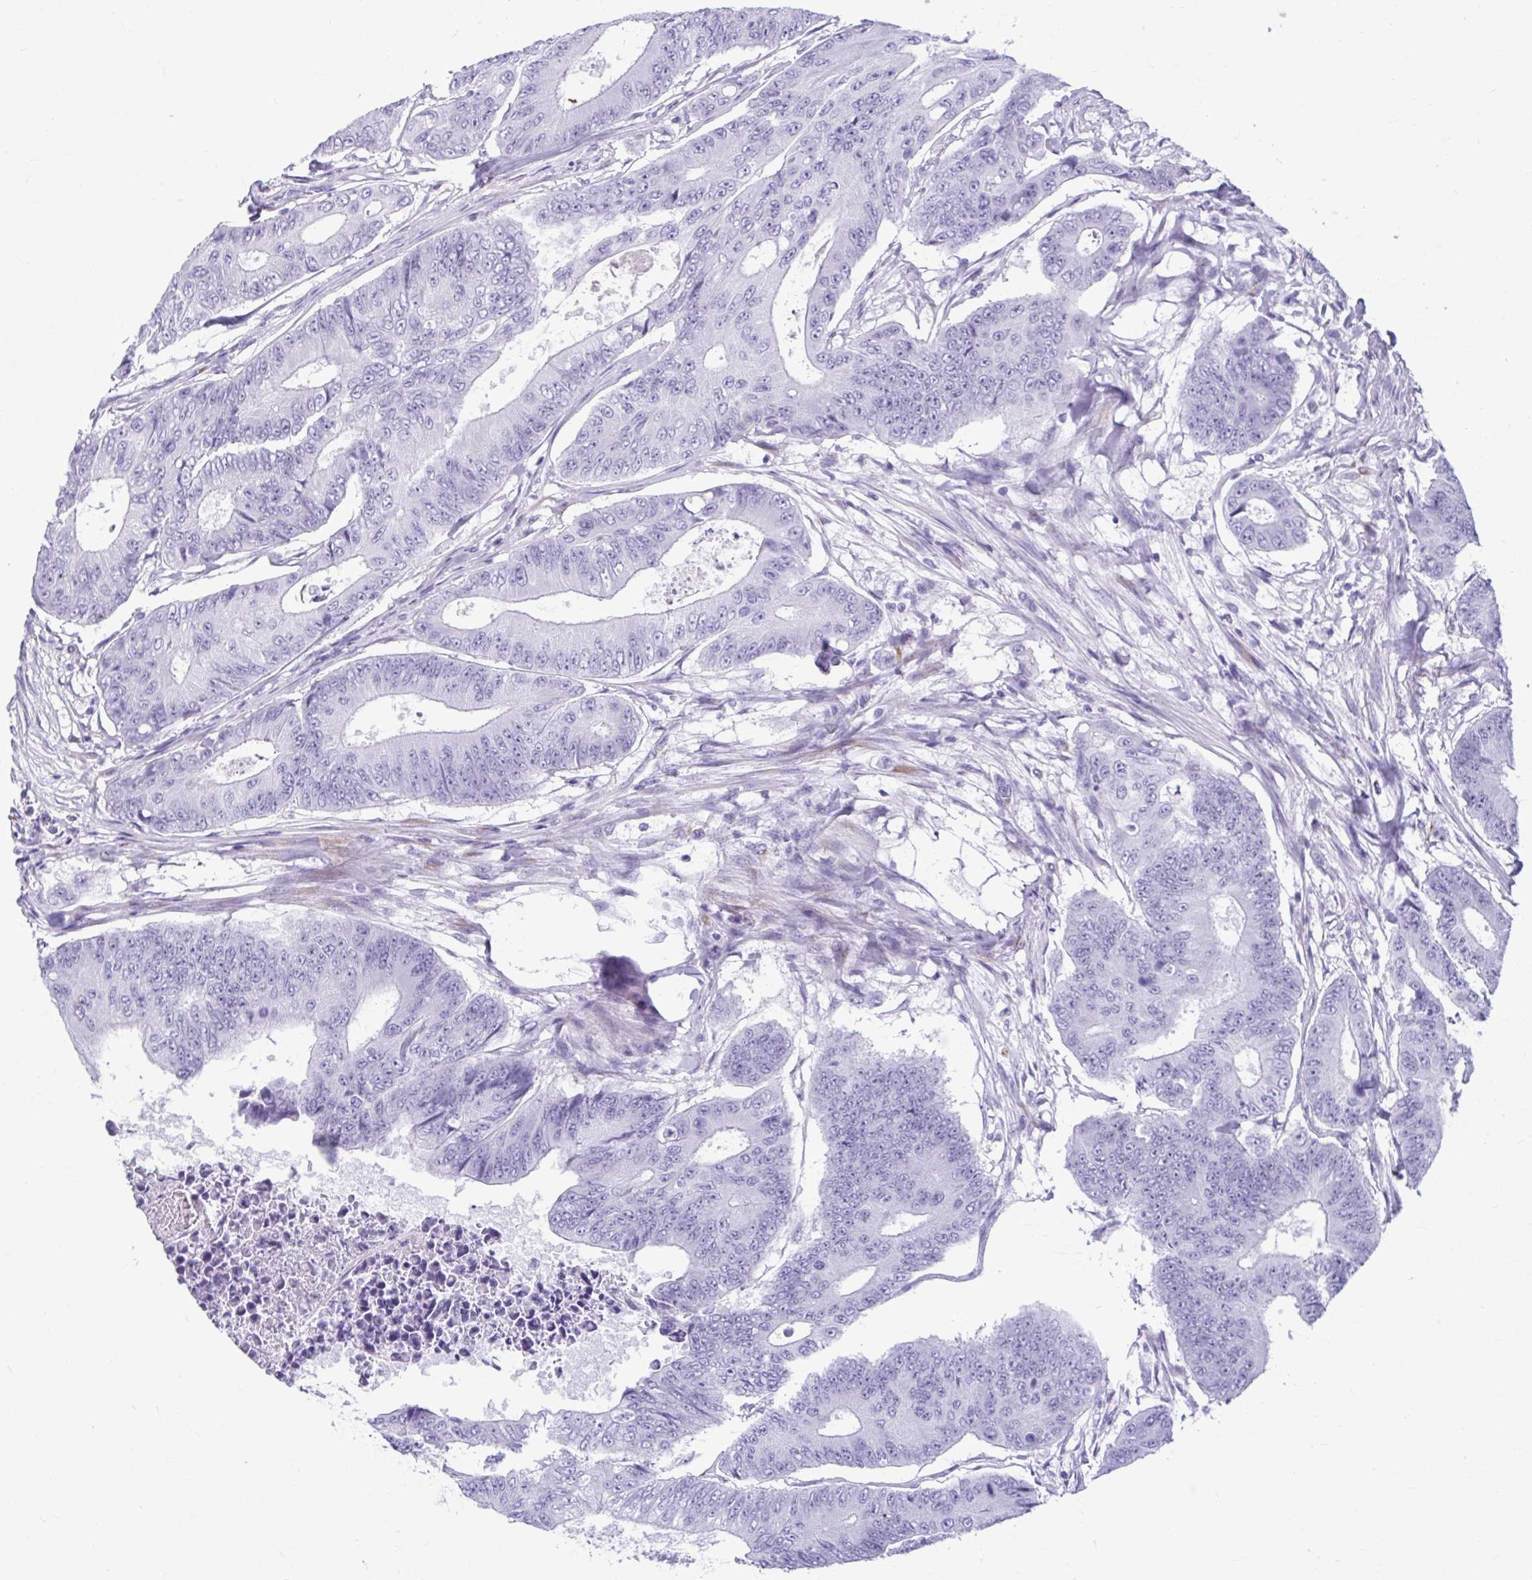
{"staining": {"intensity": "negative", "quantity": "none", "location": "none"}, "tissue": "colorectal cancer", "cell_type": "Tumor cells", "image_type": "cancer", "snomed": [{"axis": "morphology", "description": "Adenocarcinoma, NOS"}, {"axis": "topography", "description": "Colon"}], "caption": "Colorectal cancer stained for a protein using IHC demonstrates no expression tumor cells.", "gene": "SERPINI1", "patient": {"sex": "female", "age": 48}}